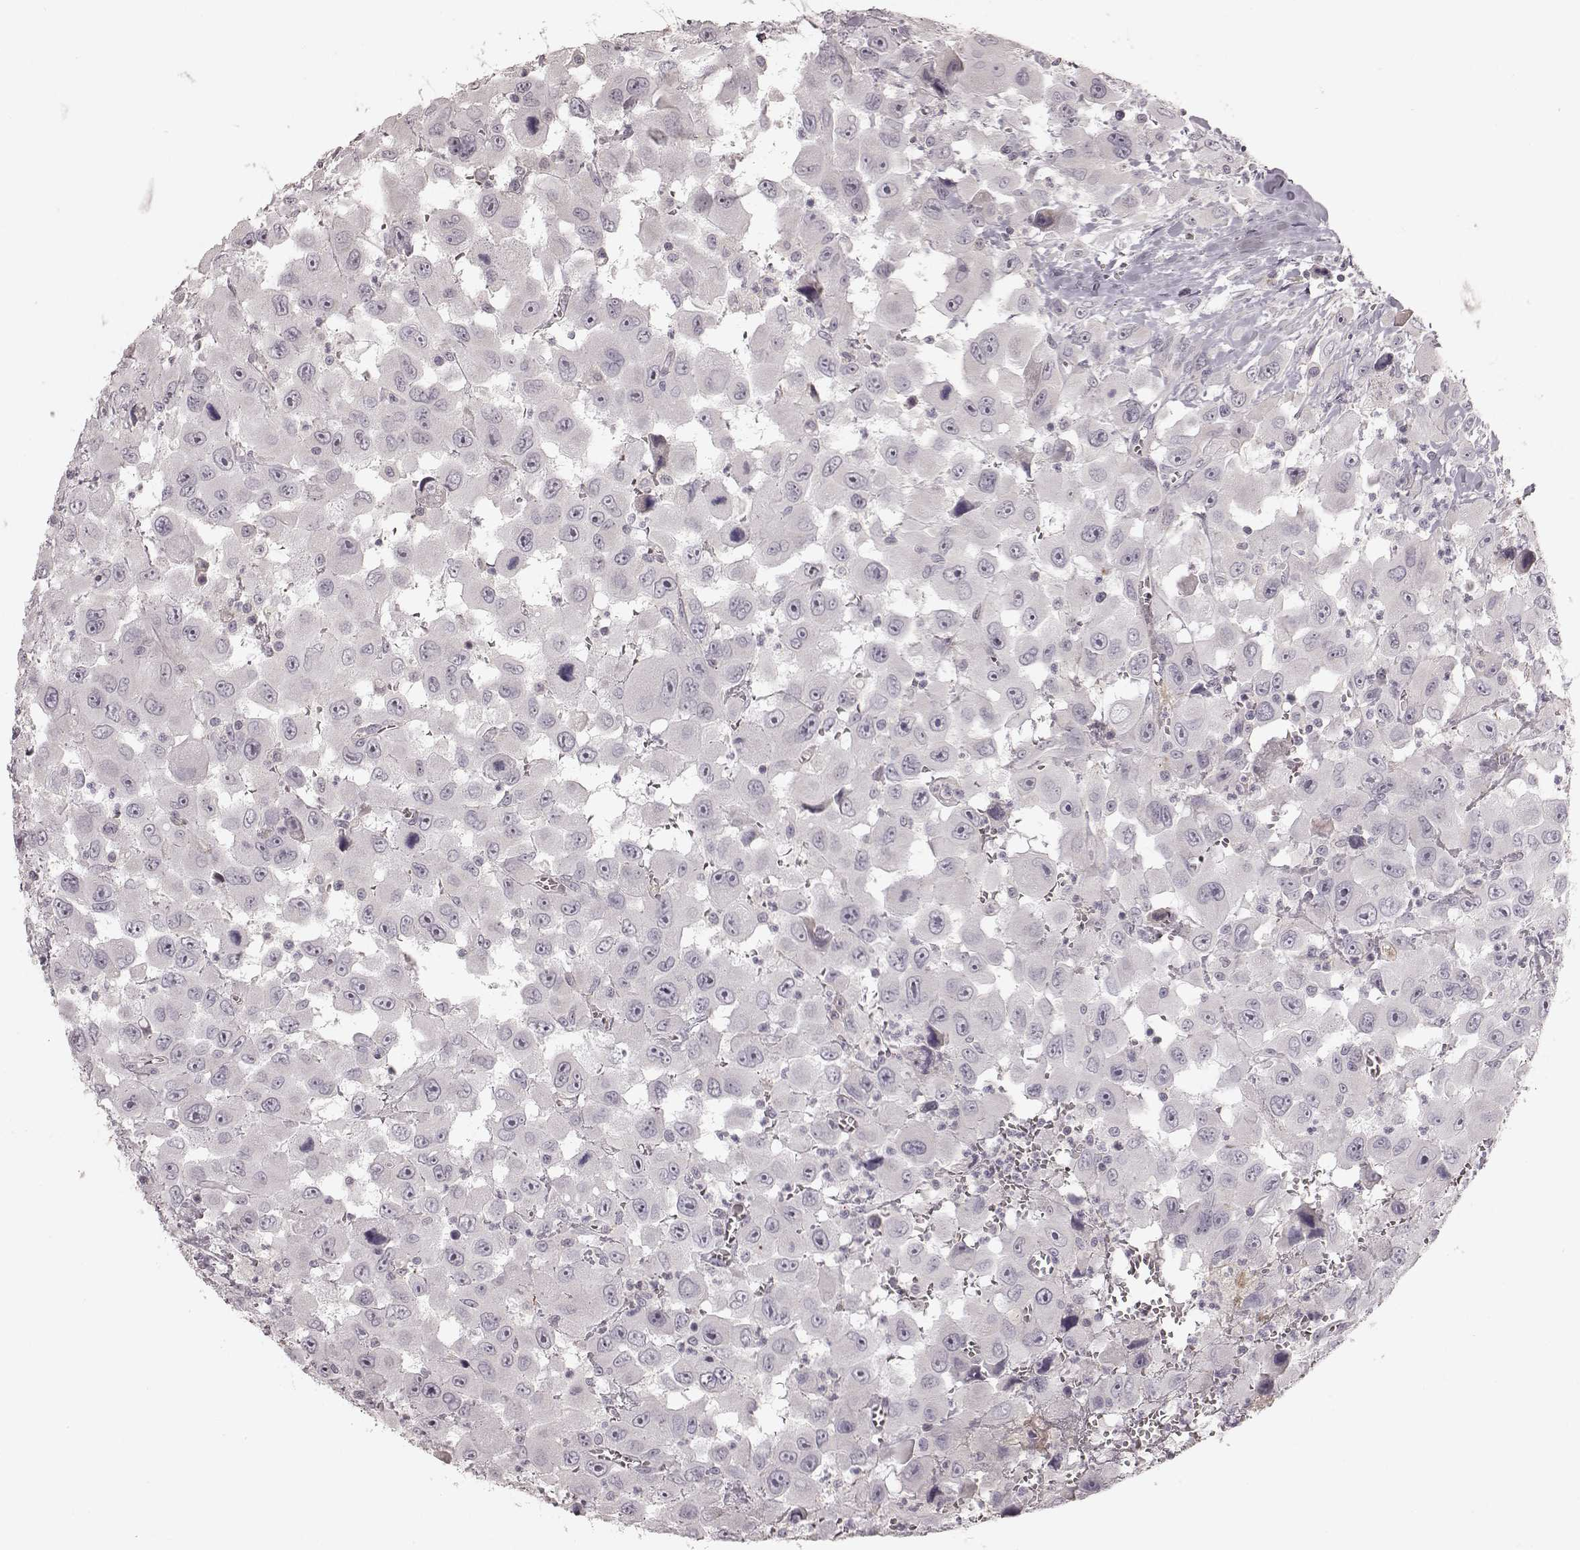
{"staining": {"intensity": "negative", "quantity": "none", "location": "none"}, "tissue": "head and neck cancer", "cell_type": "Tumor cells", "image_type": "cancer", "snomed": [{"axis": "morphology", "description": "Squamous cell carcinoma, NOS"}, {"axis": "morphology", "description": "Squamous cell carcinoma, metastatic, NOS"}, {"axis": "topography", "description": "Oral tissue"}, {"axis": "topography", "description": "Head-Neck"}], "caption": "Histopathology image shows no significant protein positivity in tumor cells of head and neck cancer.", "gene": "PRLHR", "patient": {"sex": "female", "age": 85}}